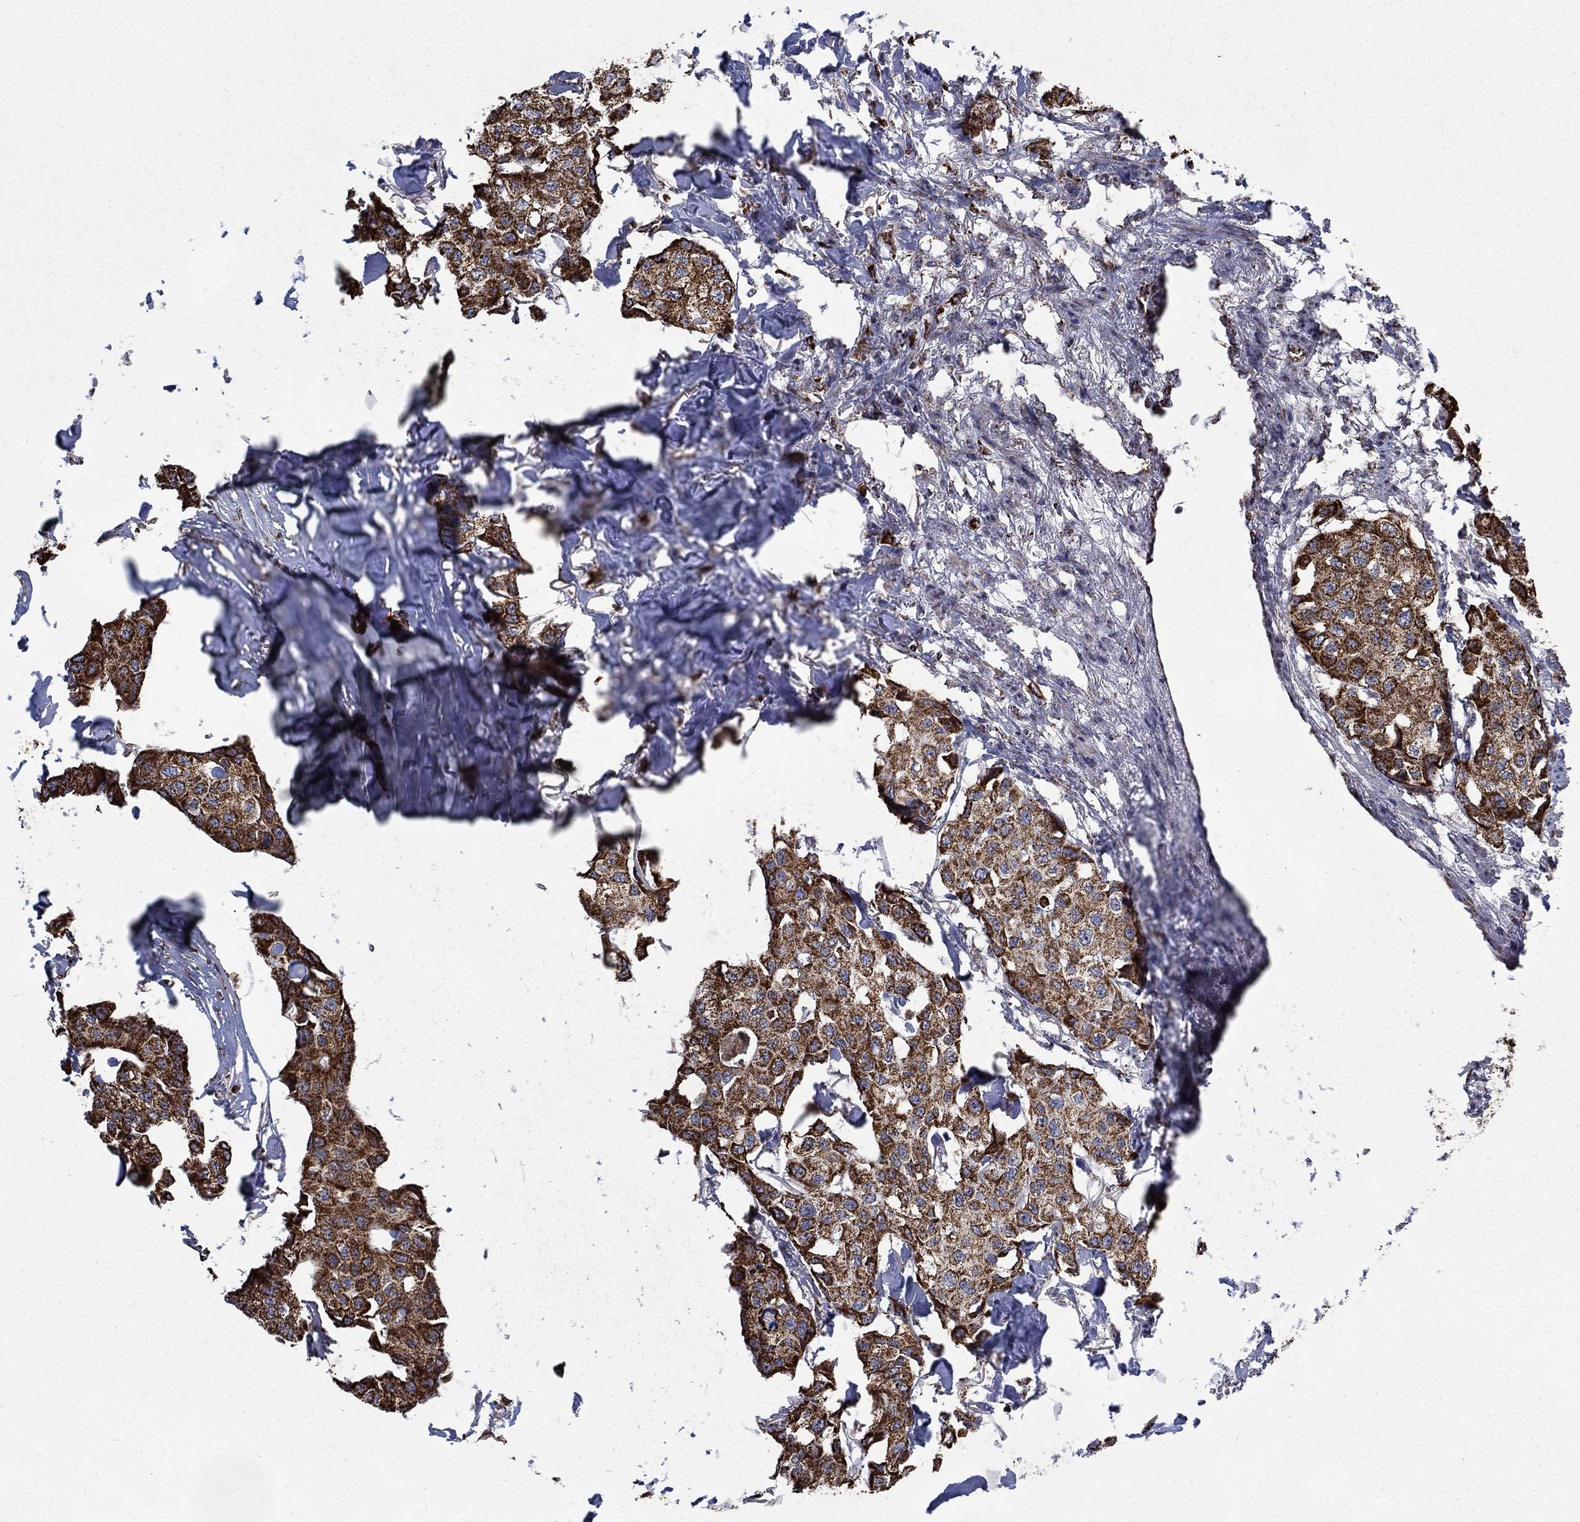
{"staining": {"intensity": "strong", "quantity": ">75%", "location": "cytoplasmic/membranous"}, "tissue": "breast cancer", "cell_type": "Tumor cells", "image_type": "cancer", "snomed": [{"axis": "morphology", "description": "Duct carcinoma"}, {"axis": "topography", "description": "Breast"}], "caption": "Immunohistochemistry (IHC) (DAB) staining of human breast intraductal carcinoma displays strong cytoplasmic/membranous protein expression in about >75% of tumor cells.", "gene": "MOAP1", "patient": {"sex": "female", "age": 80}}